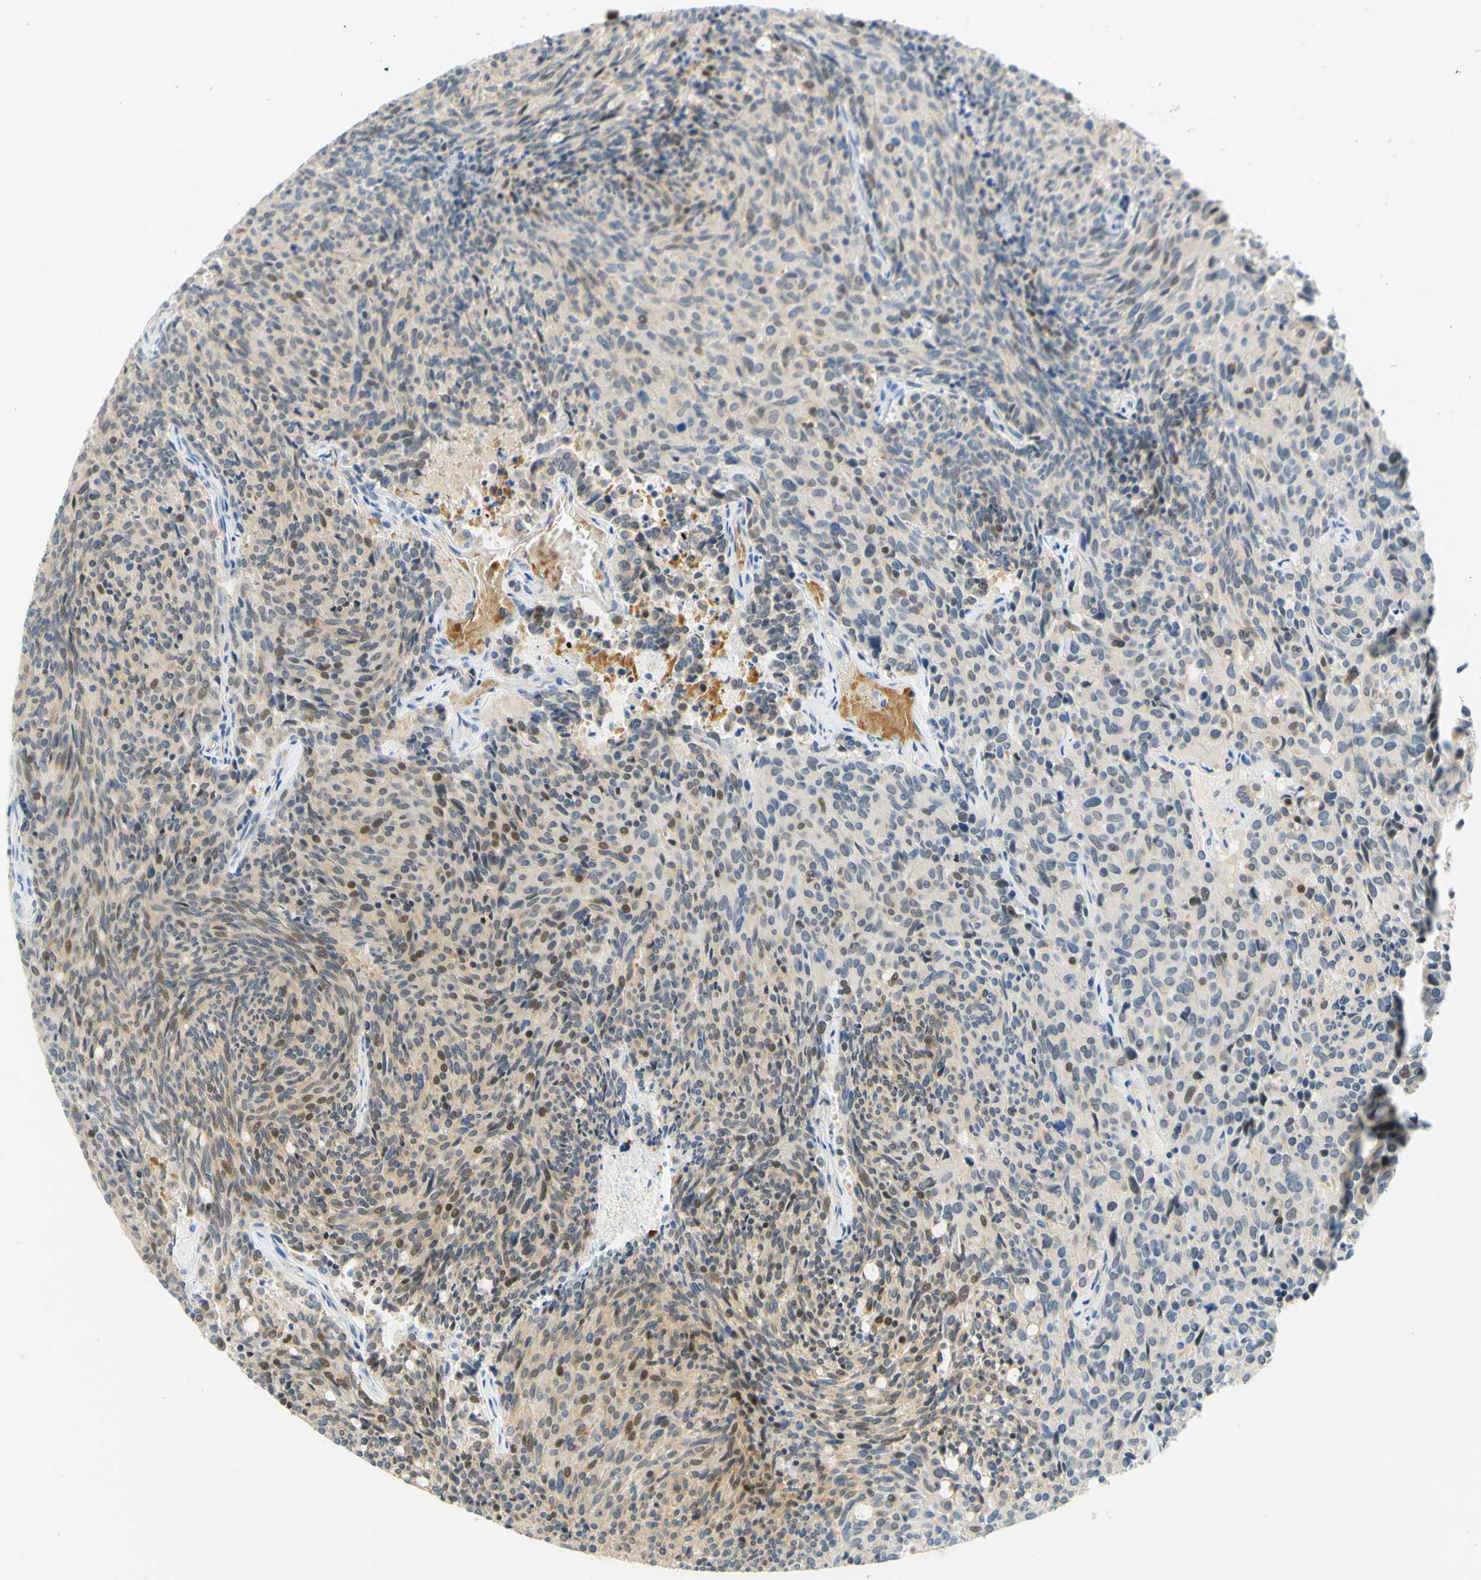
{"staining": {"intensity": "weak", "quantity": ">75%", "location": "cytoplasmic/membranous,nuclear"}, "tissue": "carcinoid", "cell_type": "Tumor cells", "image_type": "cancer", "snomed": [{"axis": "morphology", "description": "Carcinoid, malignant, NOS"}, {"axis": "topography", "description": "Pancreas"}], "caption": "This image exhibits immunohistochemistry (IHC) staining of human carcinoid (malignant), with low weak cytoplasmic/membranous and nuclear expression in approximately >75% of tumor cells.", "gene": "ENTREP2", "patient": {"sex": "female", "age": 54}}